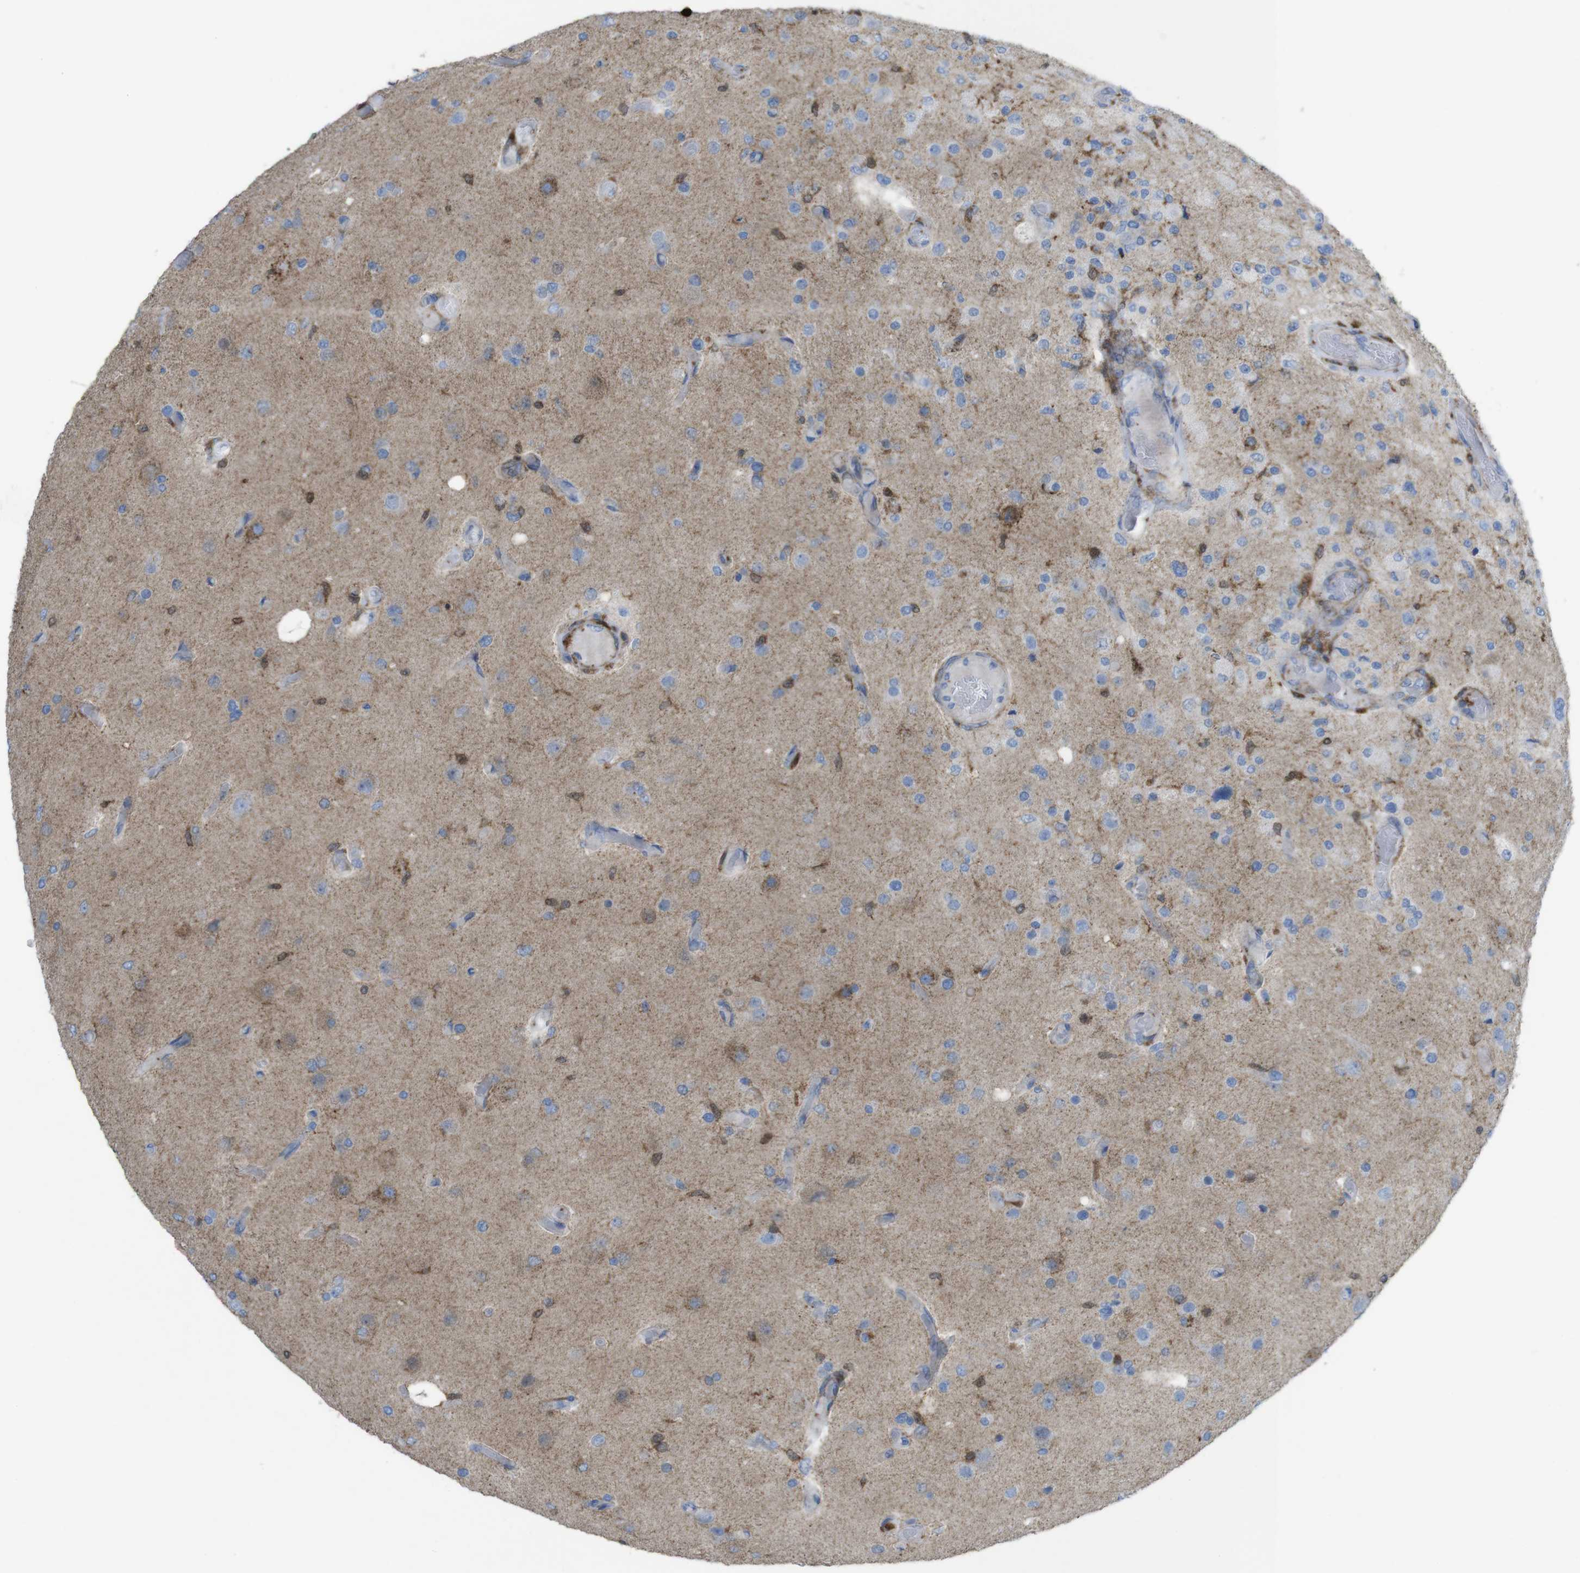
{"staining": {"intensity": "moderate", "quantity": "<25%", "location": "cytoplasmic/membranous"}, "tissue": "glioma", "cell_type": "Tumor cells", "image_type": "cancer", "snomed": [{"axis": "morphology", "description": "Normal tissue, NOS"}, {"axis": "morphology", "description": "Glioma, malignant, High grade"}, {"axis": "topography", "description": "Cerebral cortex"}], "caption": "This micrograph demonstrates malignant glioma (high-grade) stained with immunohistochemistry (IHC) to label a protein in brown. The cytoplasmic/membranous of tumor cells show moderate positivity for the protein. Nuclei are counter-stained blue.", "gene": "PRKCD", "patient": {"sex": "male", "age": 77}}